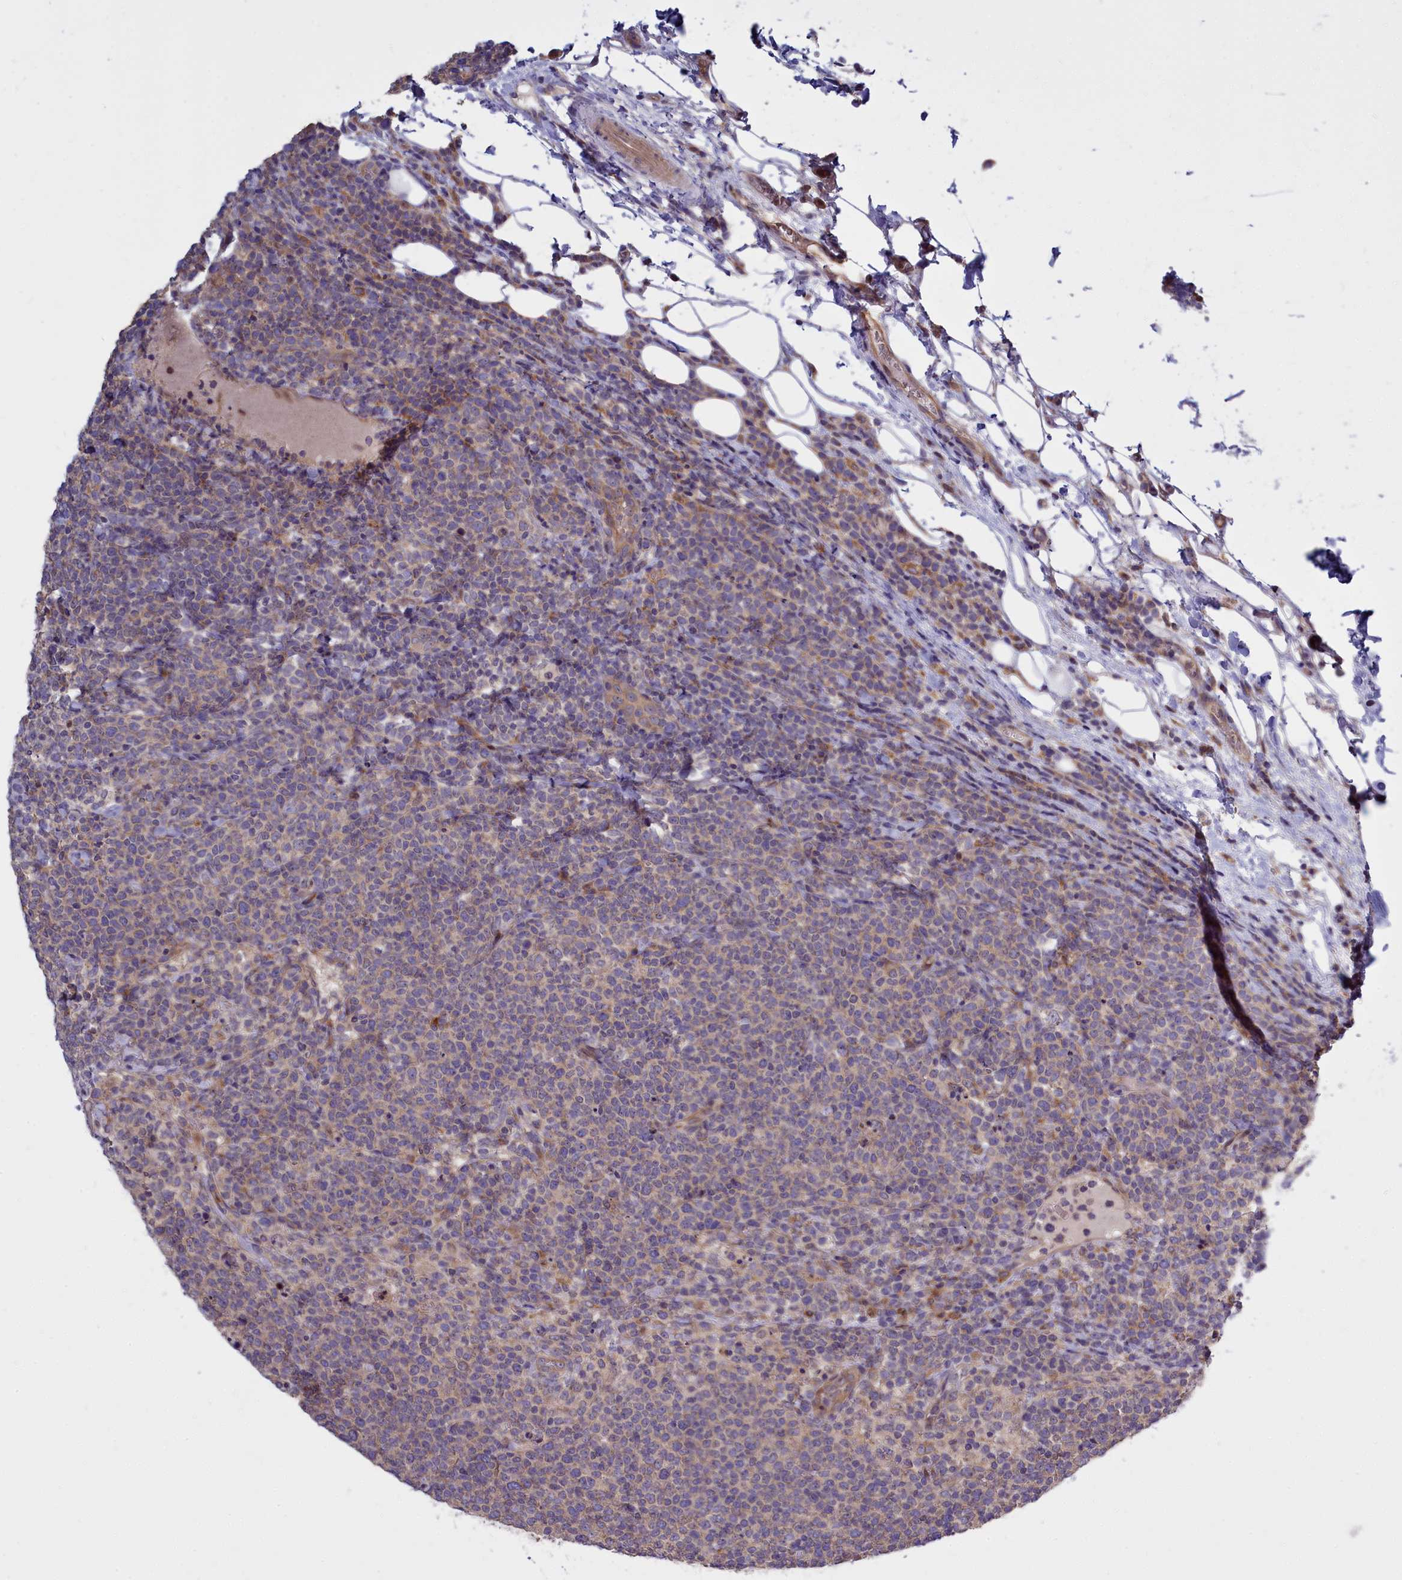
{"staining": {"intensity": "negative", "quantity": "none", "location": "none"}, "tissue": "lymphoma", "cell_type": "Tumor cells", "image_type": "cancer", "snomed": [{"axis": "morphology", "description": "Malignant lymphoma, non-Hodgkin's type, High grade"}, {"axis": "topography", "description": "Lymph node"}], "caption": "Immunohistochemical staining of human lymphoma displays no significant staining in tumor cells.", "gene": "RAPGEF4", "patient": {"sex": "male", "age": 61}}